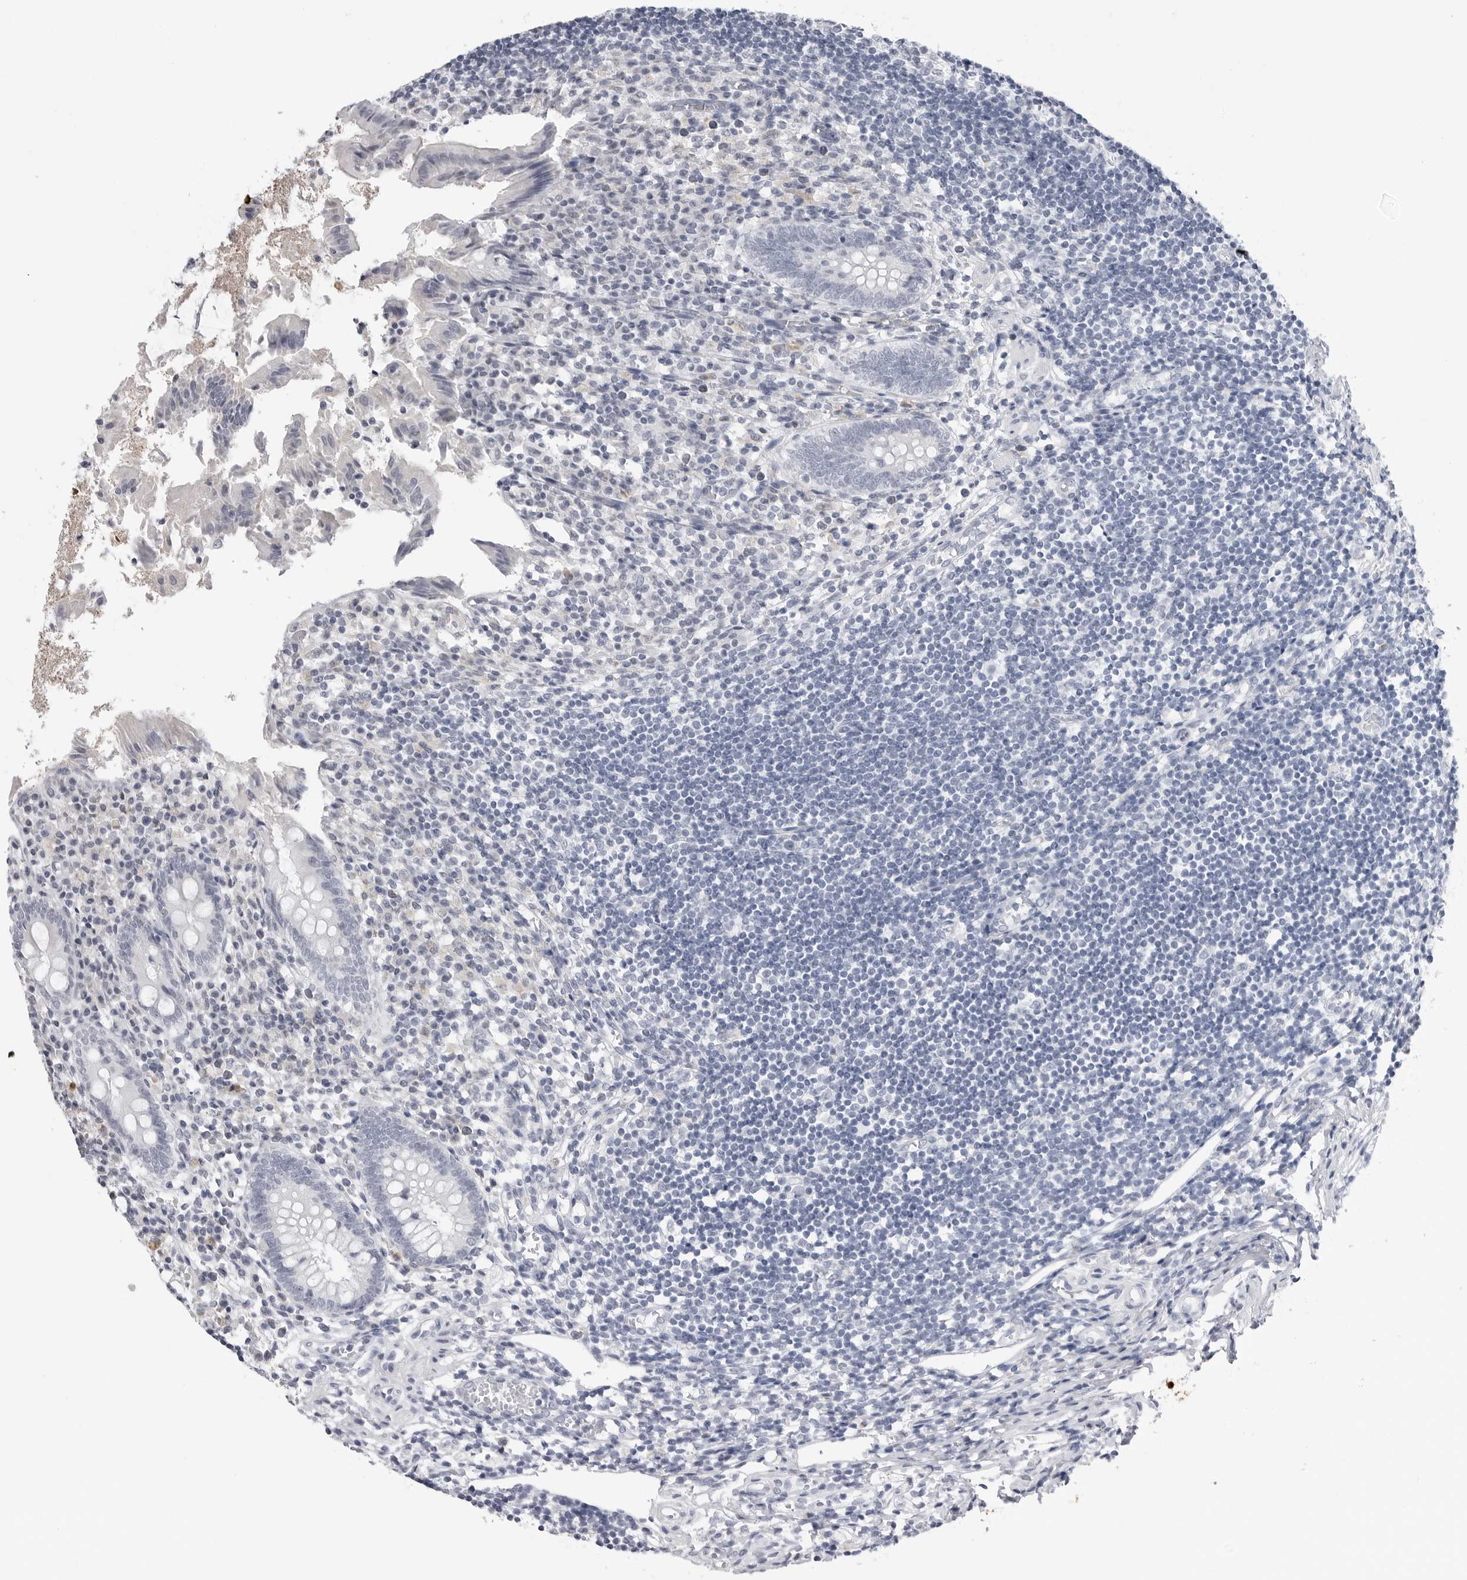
{"staining": {"intensity": "negative", "quantity": "none", "location": "none"}, "tissue": "appendix", "cell_type": "Glandular cells", "image_type": "normal", "snomed": [{"axis": "morphology", "description": "Normal tissue, NOS"}, {"axis": "topography", "description": "Appendix"}], "caption": "Protein analysis of normal appendix demonstrates no significant staining in glandular cells.", "gene": "PGA3", "patient": {"sex": "female", "age": 17}}